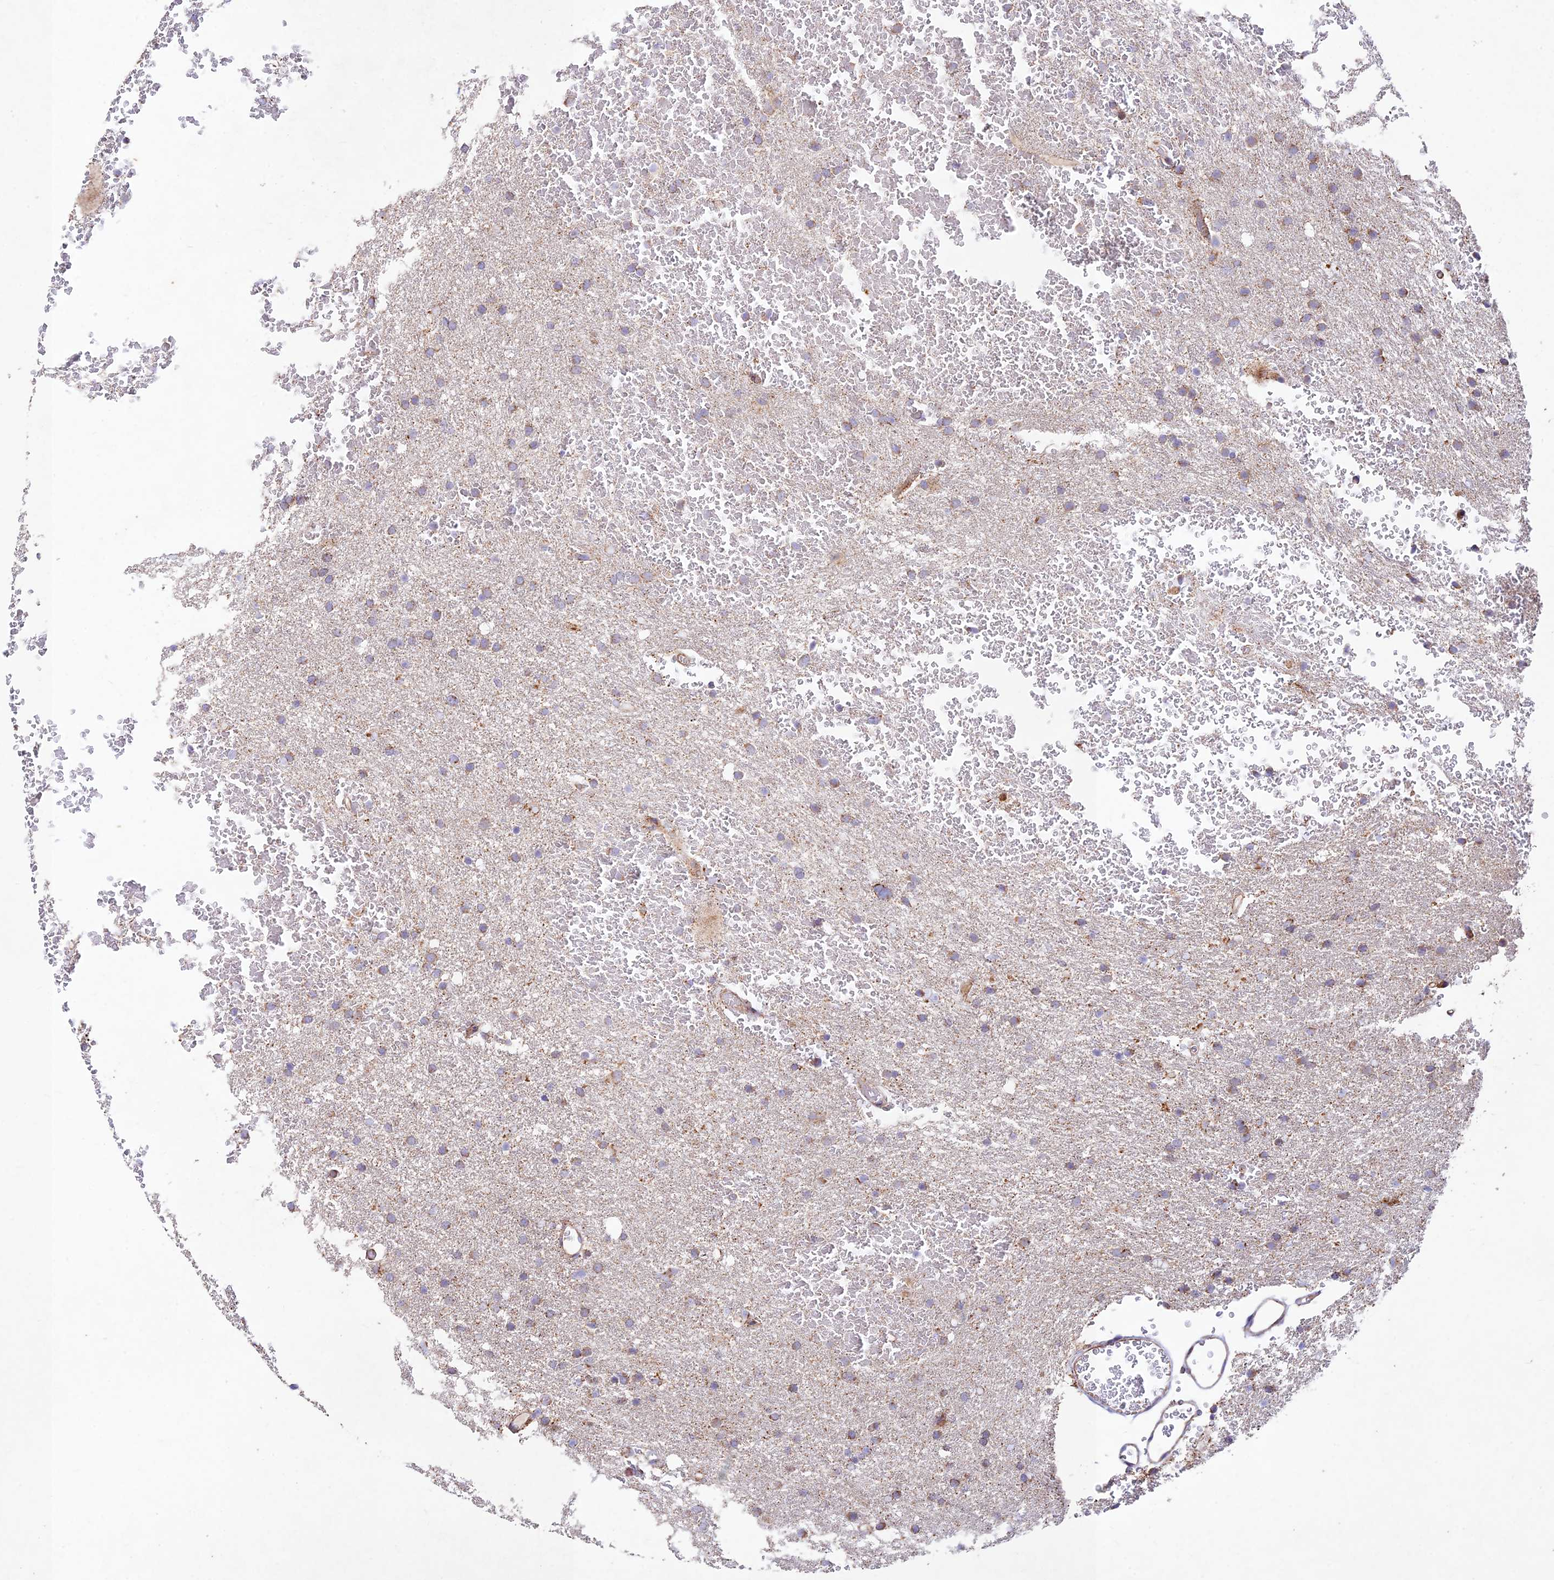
{"staining": {"intensity": "weak", "quantity": "25%-75%", "location": "cytoplasmic/membranous"}, "tissue": "glioma", "cell_type": "Tumor cells", "image_type": "cancer", "snomed": [{"axis": "morphology", "description": "Glioma, malignant, High grade"}, {"axis": "topography", "description": "Cerebral cortex"}], "caption": "Immunohistochemical staining of glioma reveals low levels of weak cytoplasmic/membranous expression in about 25%-75% of tumor cells.", "gene": "KHDC3L", "patient": {"sex": "female", "age": 36}}